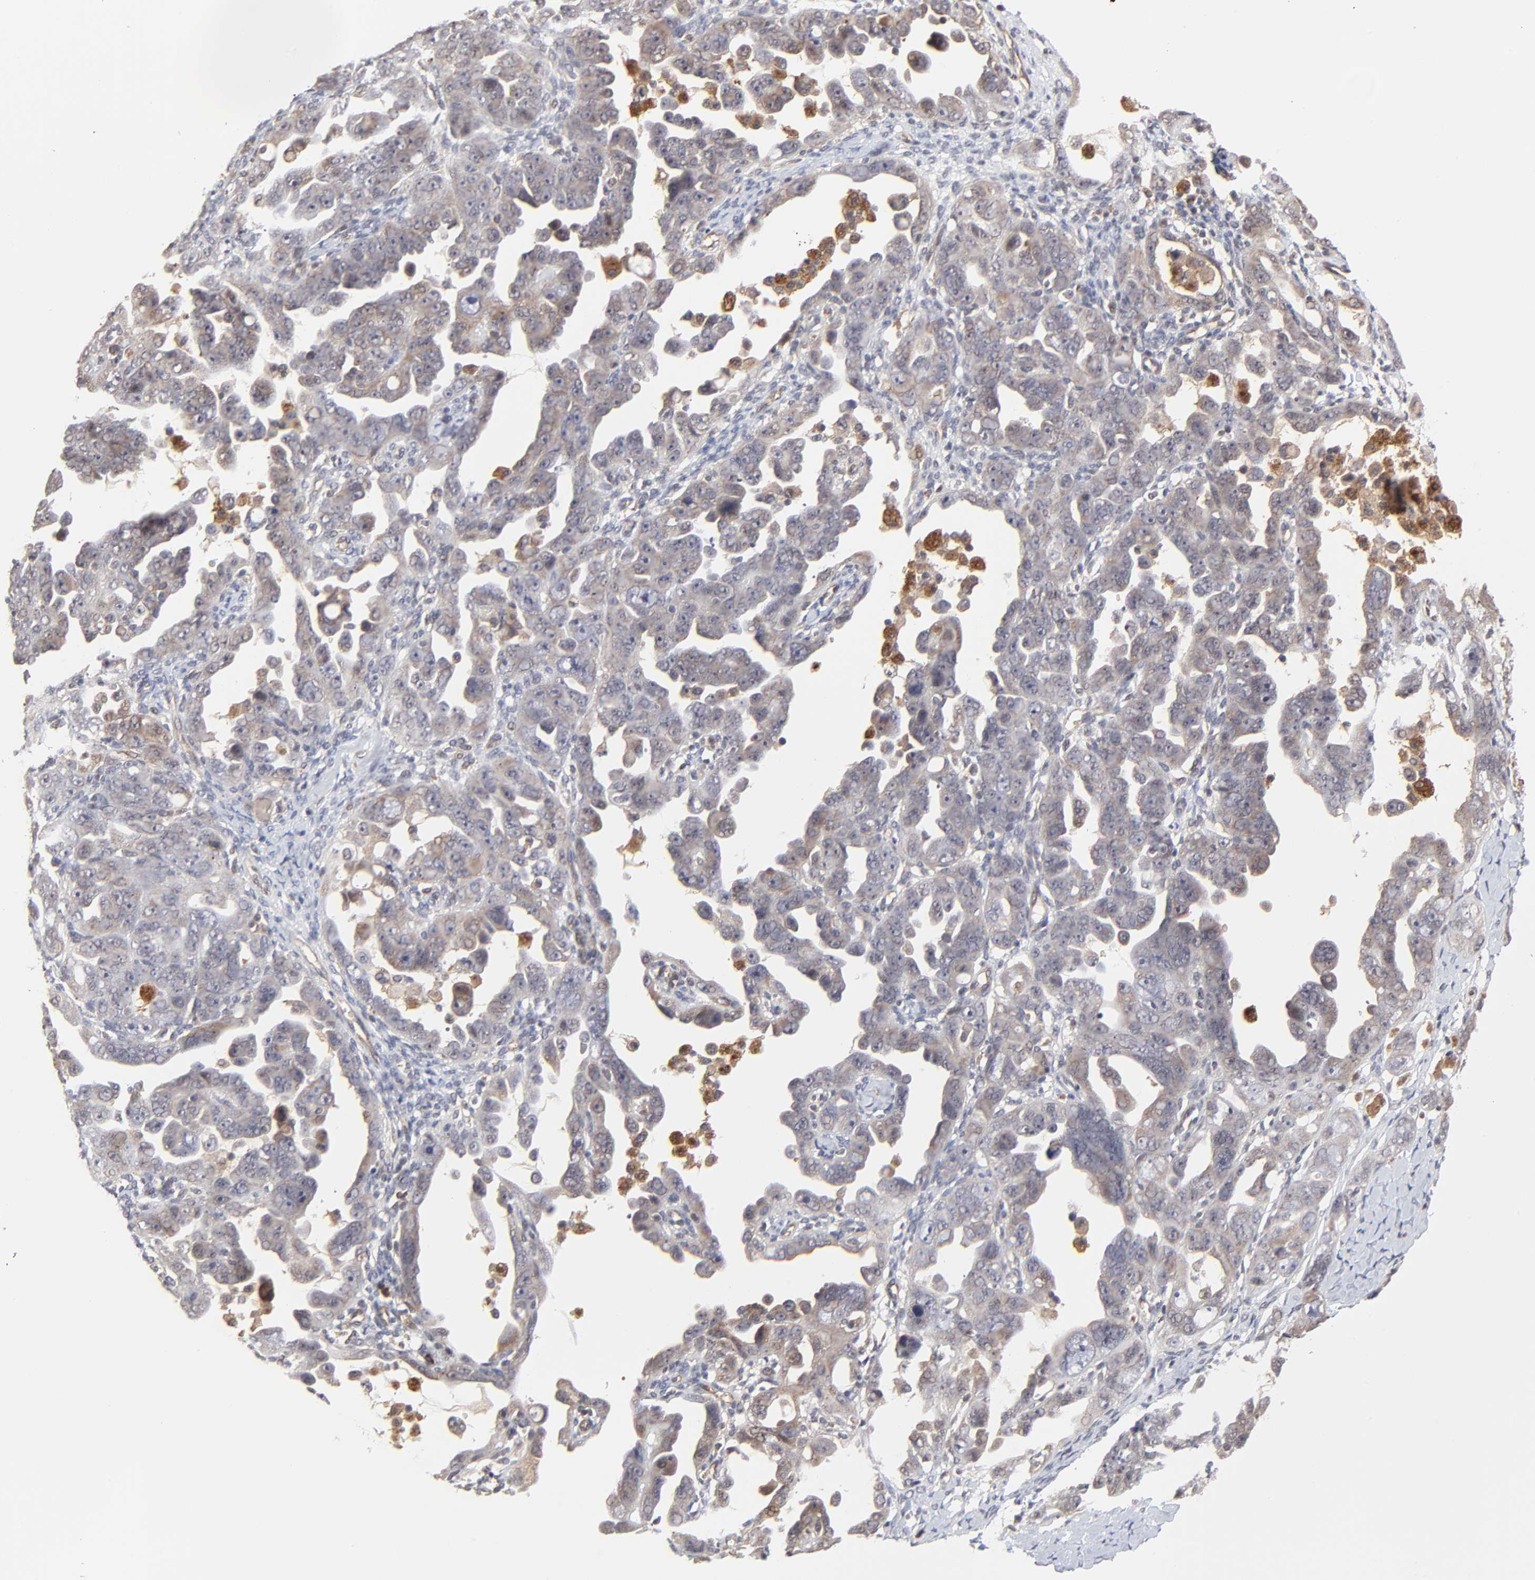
{"staining": {"intensity": "weak", "quantity": ">75%", "location": "cytoplasmic/membranous"}, "tissue": "ovarian cancer", "cell_type": "Tumor cells", "image_type": "cancer", "snomed": [{"axis": "morphology", "description": "Cystadenocarcinoma, serous, NOS"}, {"axis": "topography", "description": "Ovary"}], "caption": "Brown immunohistochemical staining in ovarian cancer demonstrates weak cytoplasmic/membranous expression in about >75% of tumor cells.", "gene": "CASP10", "patient": {"sex": "female", "age": 66}}